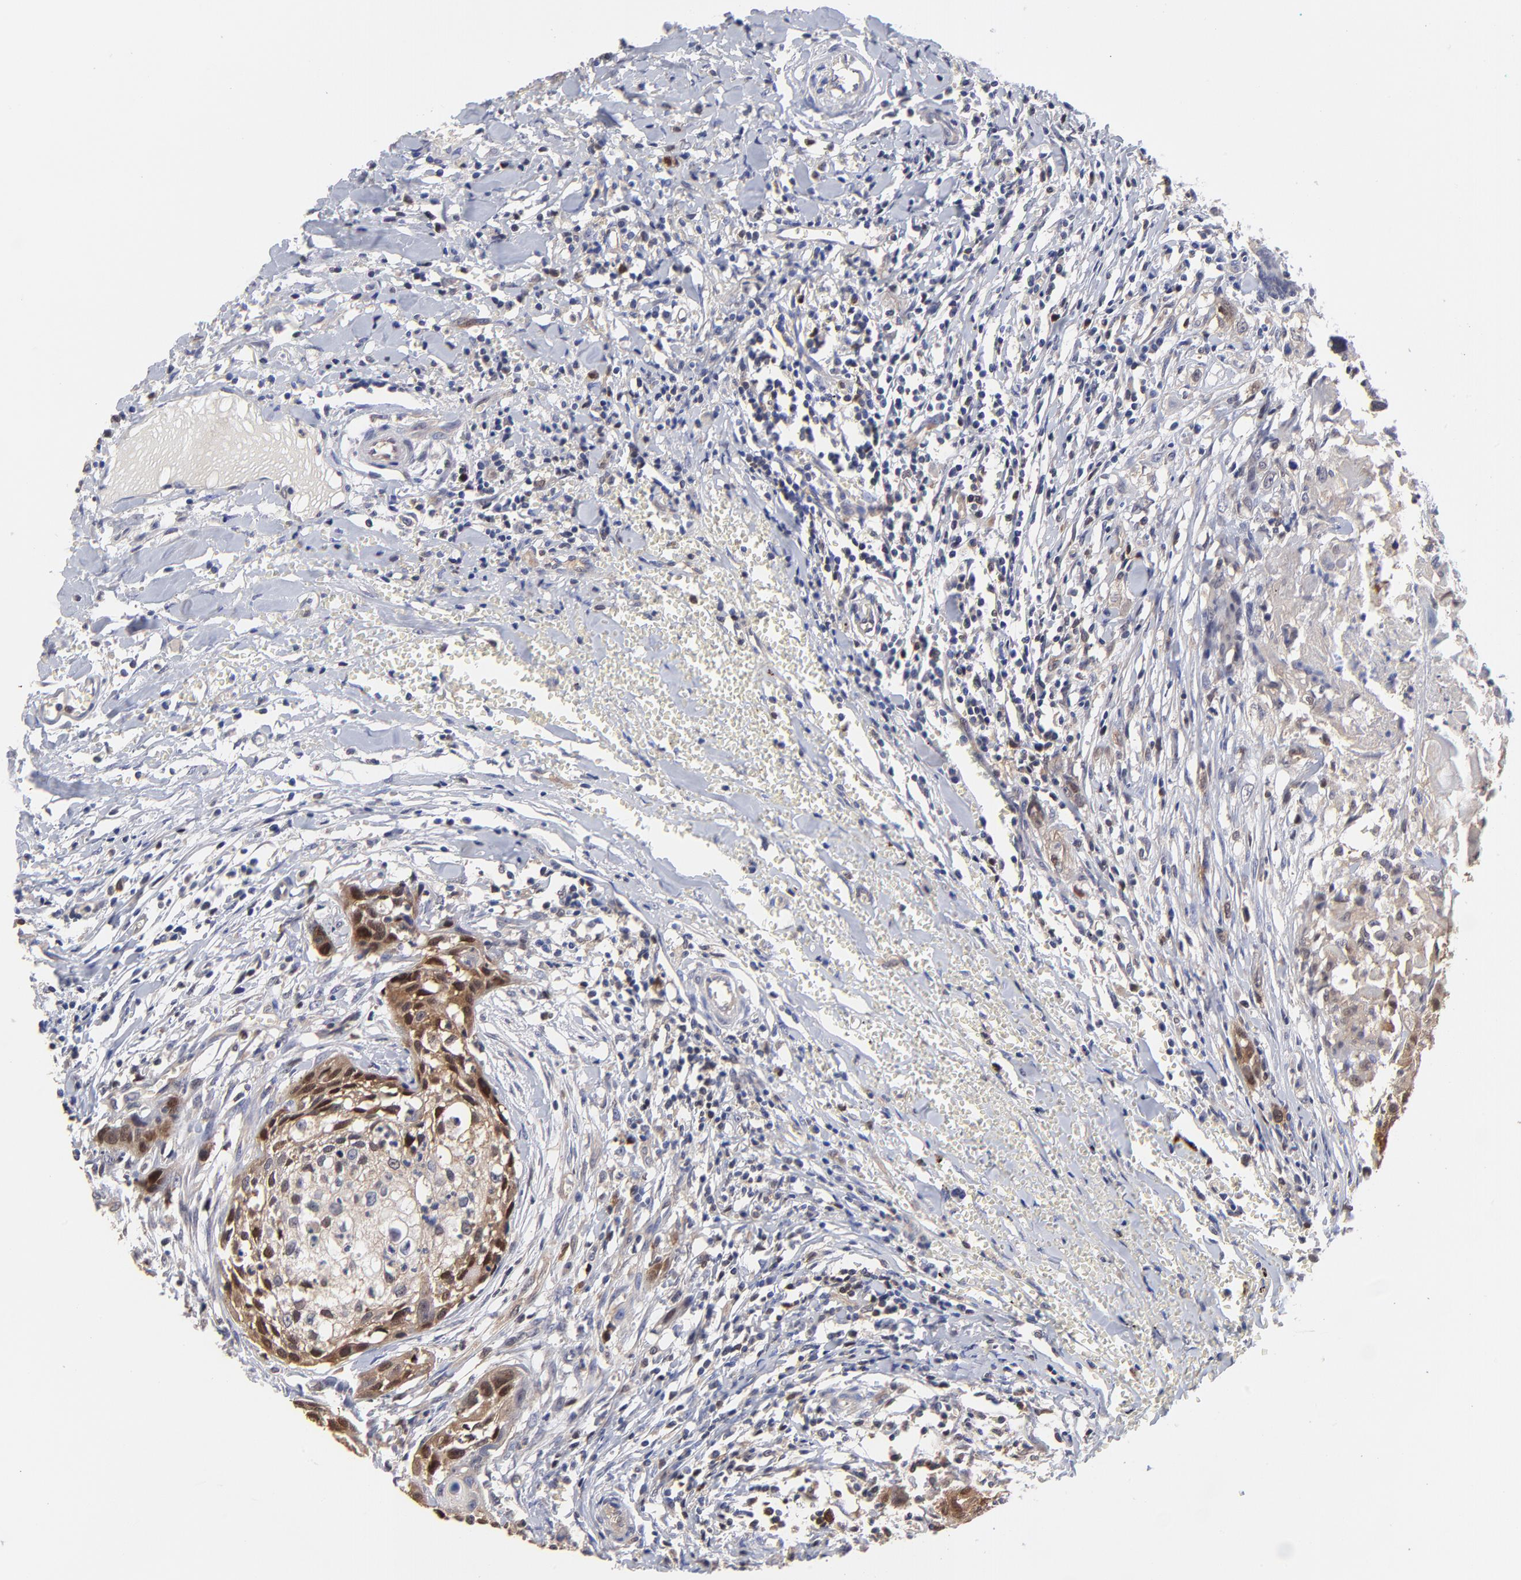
{"staining": {"intensity": "moderate", "quantity": "25%-75%", "location": "cytoplasmic/membranous,nuclear"}, "tissue": "head and neck cancer", "cell_type": "Tumor cells", "image_type": "cancer", "snomed": [{"axis": "morphology", "description": "Squamous cell carcinoma, NOS"}, {"axis": "topography", "description": "Head-Neck"}], "caption": "High-power microscopy captured an immunohistochemistry (IHC) micrograph of head and neck cancer (squamous cell carcinoma), revealing moderate cytoplasmic/membranous and nuclear staining in about 25%-75% of tumor cells.", "gene": "DCTPP1", "patient": {"sex": "male", "age": 64}}